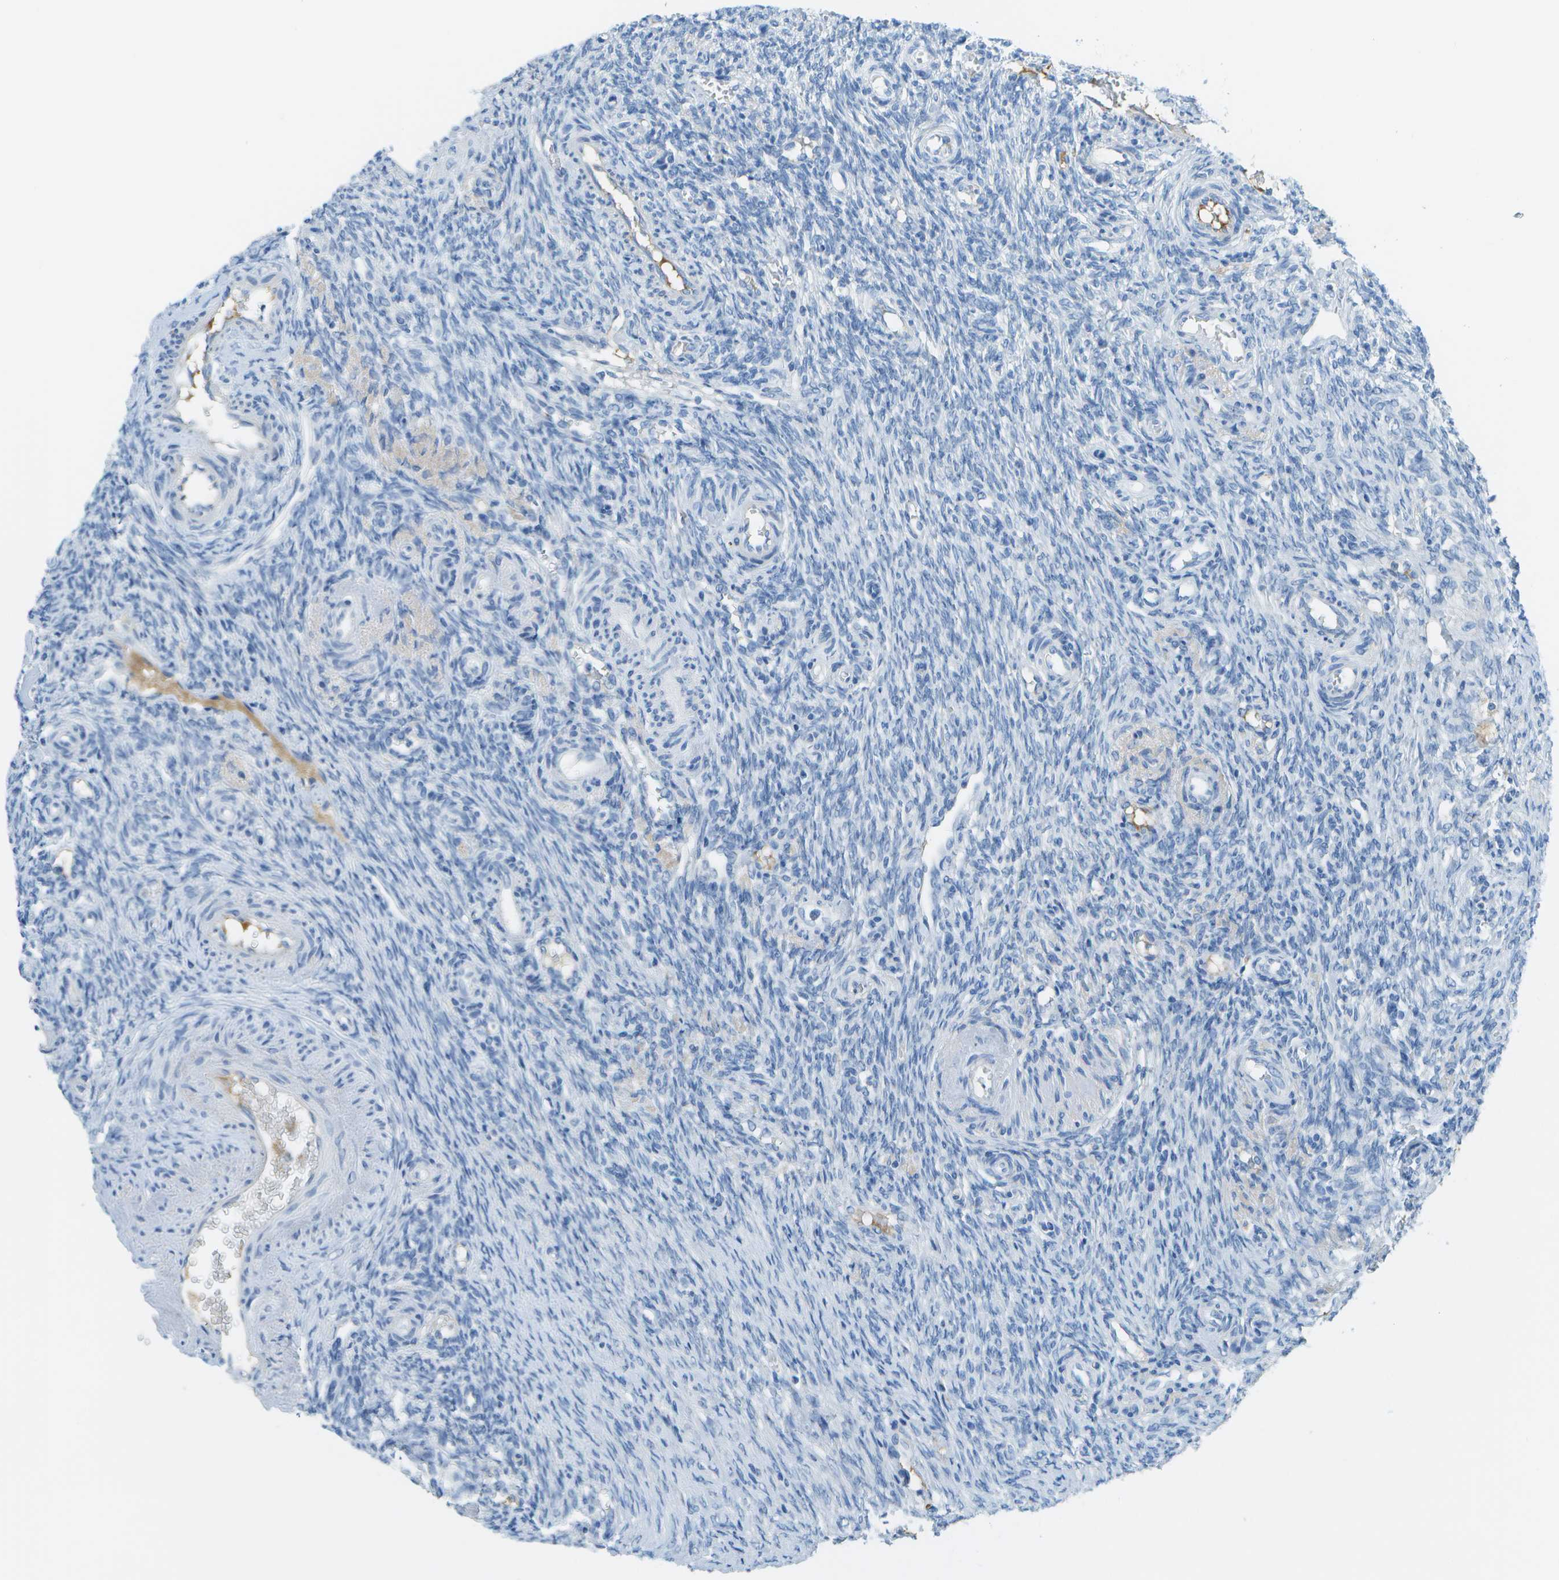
{"staining": {"intensity": "negative", "quantity": "none", "location": "none"}, "tissue": "ovary", "cell_type": "Ovarian stroma cells", "image_type": "normal", "snomed": [{"axis": "morphology", "description": "Normal tissue, NOS"}, {"axis": "topography", "description": "Ovary"}], "caption": "Immunohistochemistry (IHC) histopathology image of unremarkable ovary stained for a protein (brown), which reveals no positivity in ovarian stroma cells. Nuclei are stained in blue.", "gene": "C1S", "patient": {"sex": "female", "age": 41}}